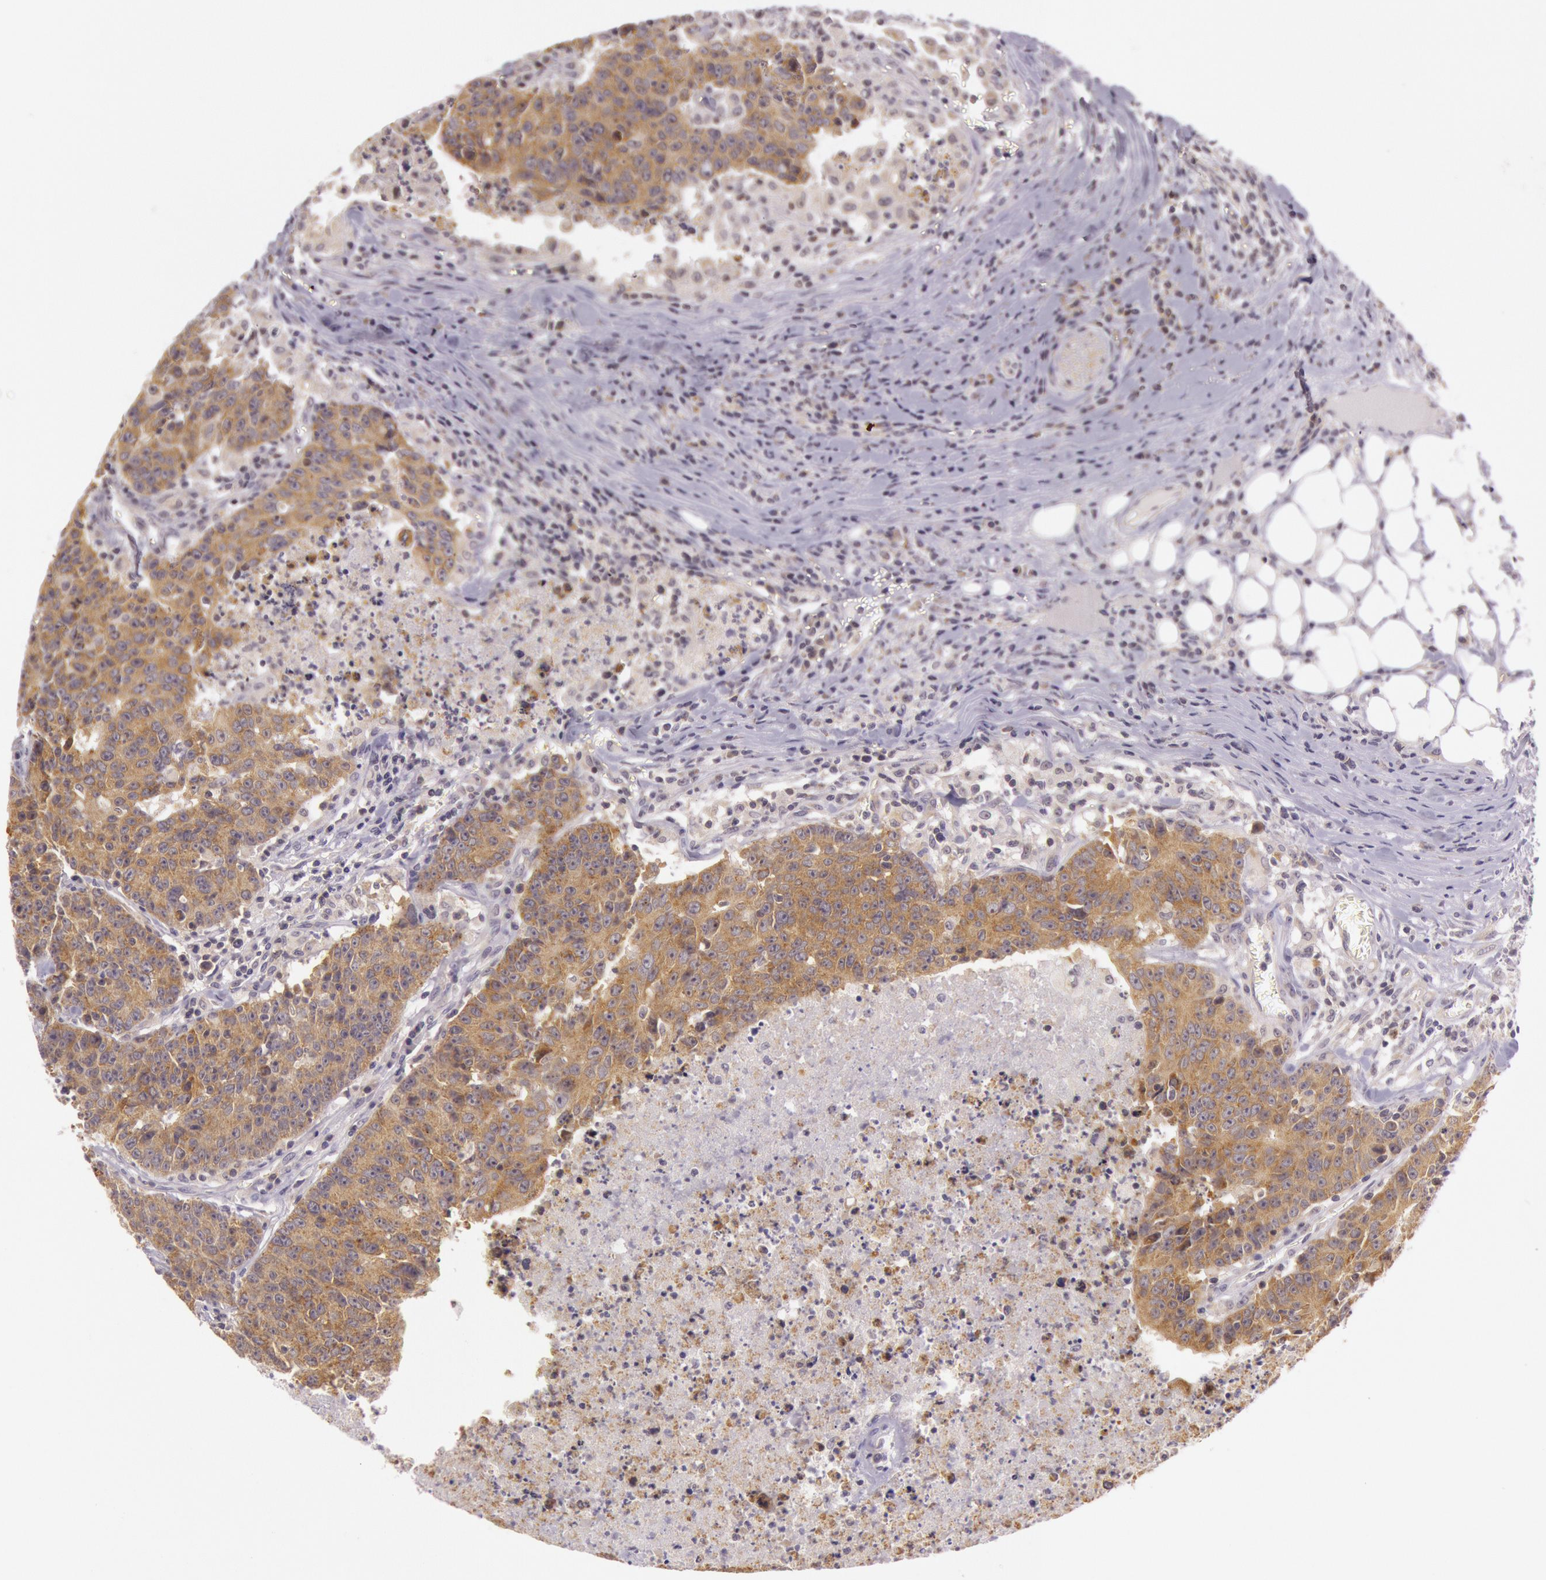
{"staining": {"intensity": "moderate", "quantity": ">75%", "location": "cytoplasmic/membranous"}, "tissue": "colorectal cancer", "cell_type": "Tumor cells", "image_type": "cancer", "snomed": [{"axis": "morphology", "description": "Adenocarcinoma, NOS"}, {"axis": "topography", "description": "Colon"}], "caption": "Immunohistochemical staining of colorectal cancer (adenocarcinoma) reveals medium levels of moderate cytoplasmic/membranous protein staining in about >75% of tumor cells.", "gene": "CDK16", "patient": {"sex": "female", "age": 53}}